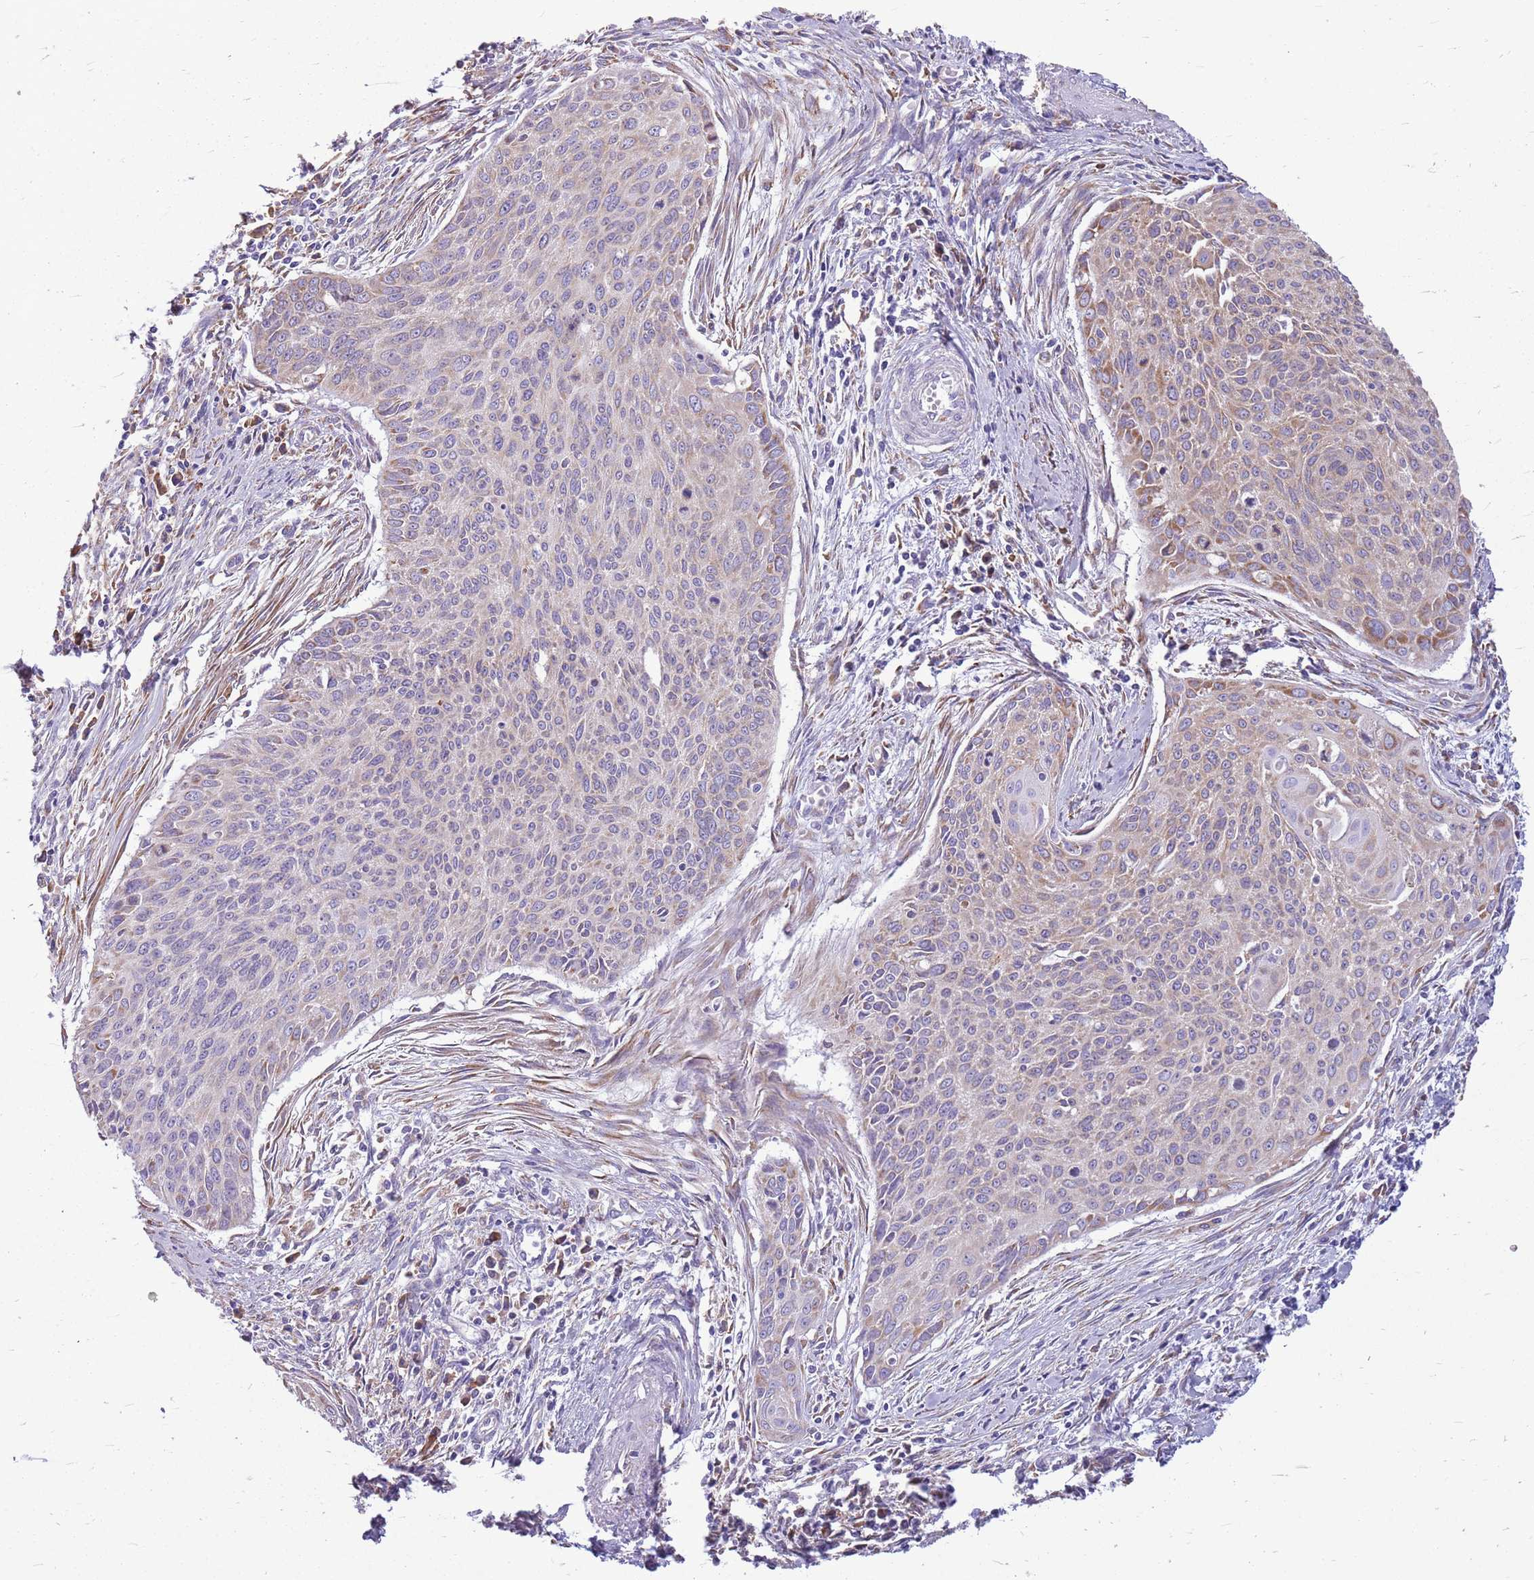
{"staining": {"intensity": "weak", "quantity": "25%-75%", "location": "cytoplasmic/membranous"}, "tissue": "cervical cancer", "cell_type": "Tumor cells", "image_type": "cancer", "snomed": [{"axis": "morphology", "description": "Squamous cell carcinoma, NOS"}, {"axis": "topography", "description": "Cervix"}], "caption": "This is a micrograph of IHC staining of cervical squamous cell carcinoma, which shows weak positivity in the cytoplasmic/membranous of tumor cells.", "gene": "KCTD19", "patient": {"sex": "female", "age": 55}}